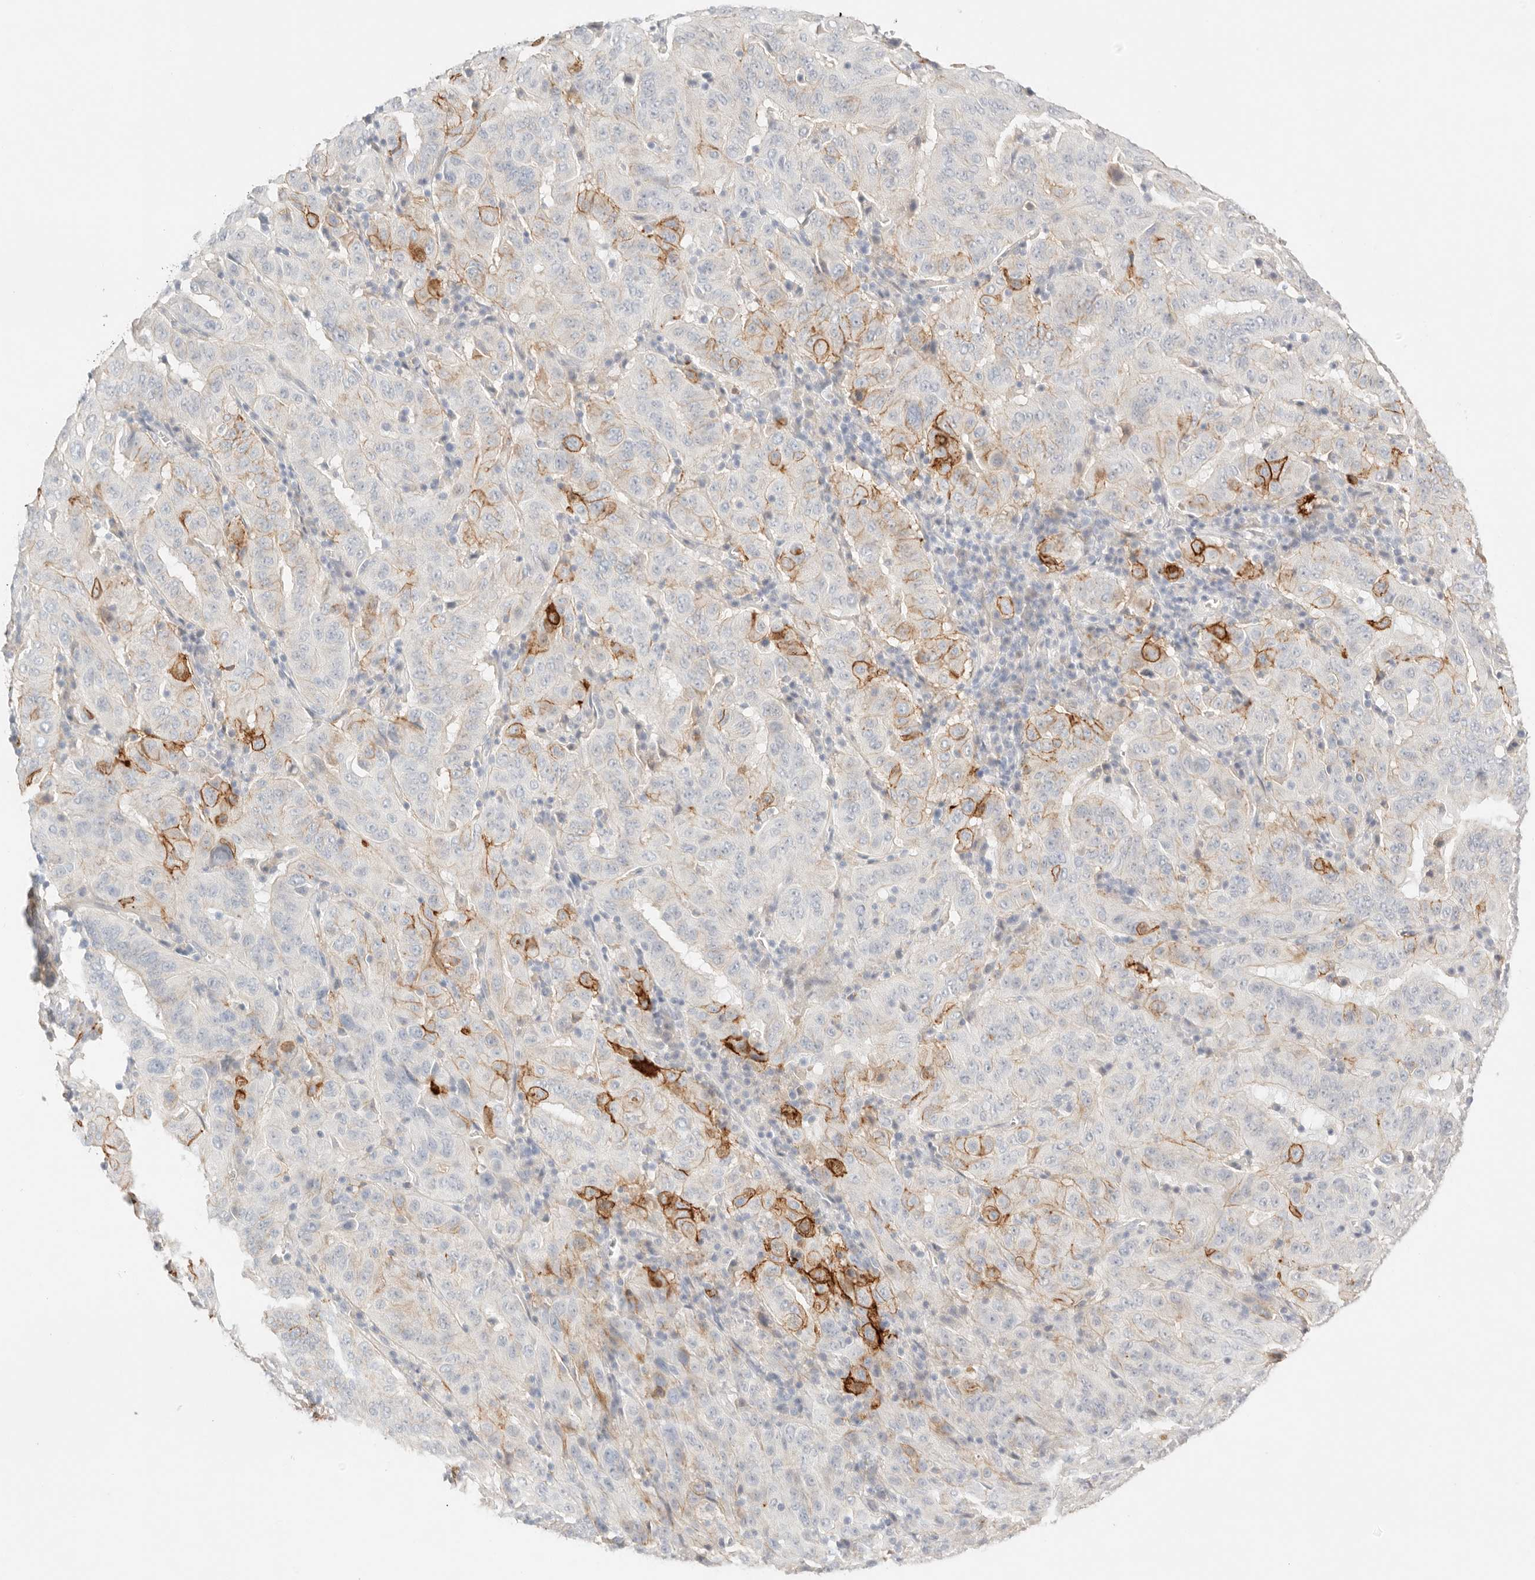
{"staining": {"intensity": "moderate", "quantity": "<25%", "location": "cytoplasmic/membranous"}, "tissue": "pancreatic cancer", "cell_type": "Tumor cells", "image_type": "cancer", "snomed": [{"axis": "morphology", "description": "Adenocarcinoma, NOS"}, {"axis": "topography", "description": "Pancreas"}], "caption": "Moderate cytoplasmic/membranous protein expression is appreciated in about <25% of tumor cells in pancreatic cancer (adenocarcinoma).", "gene": "CEP120", "patient": {"sex": "male", "age": 63}}